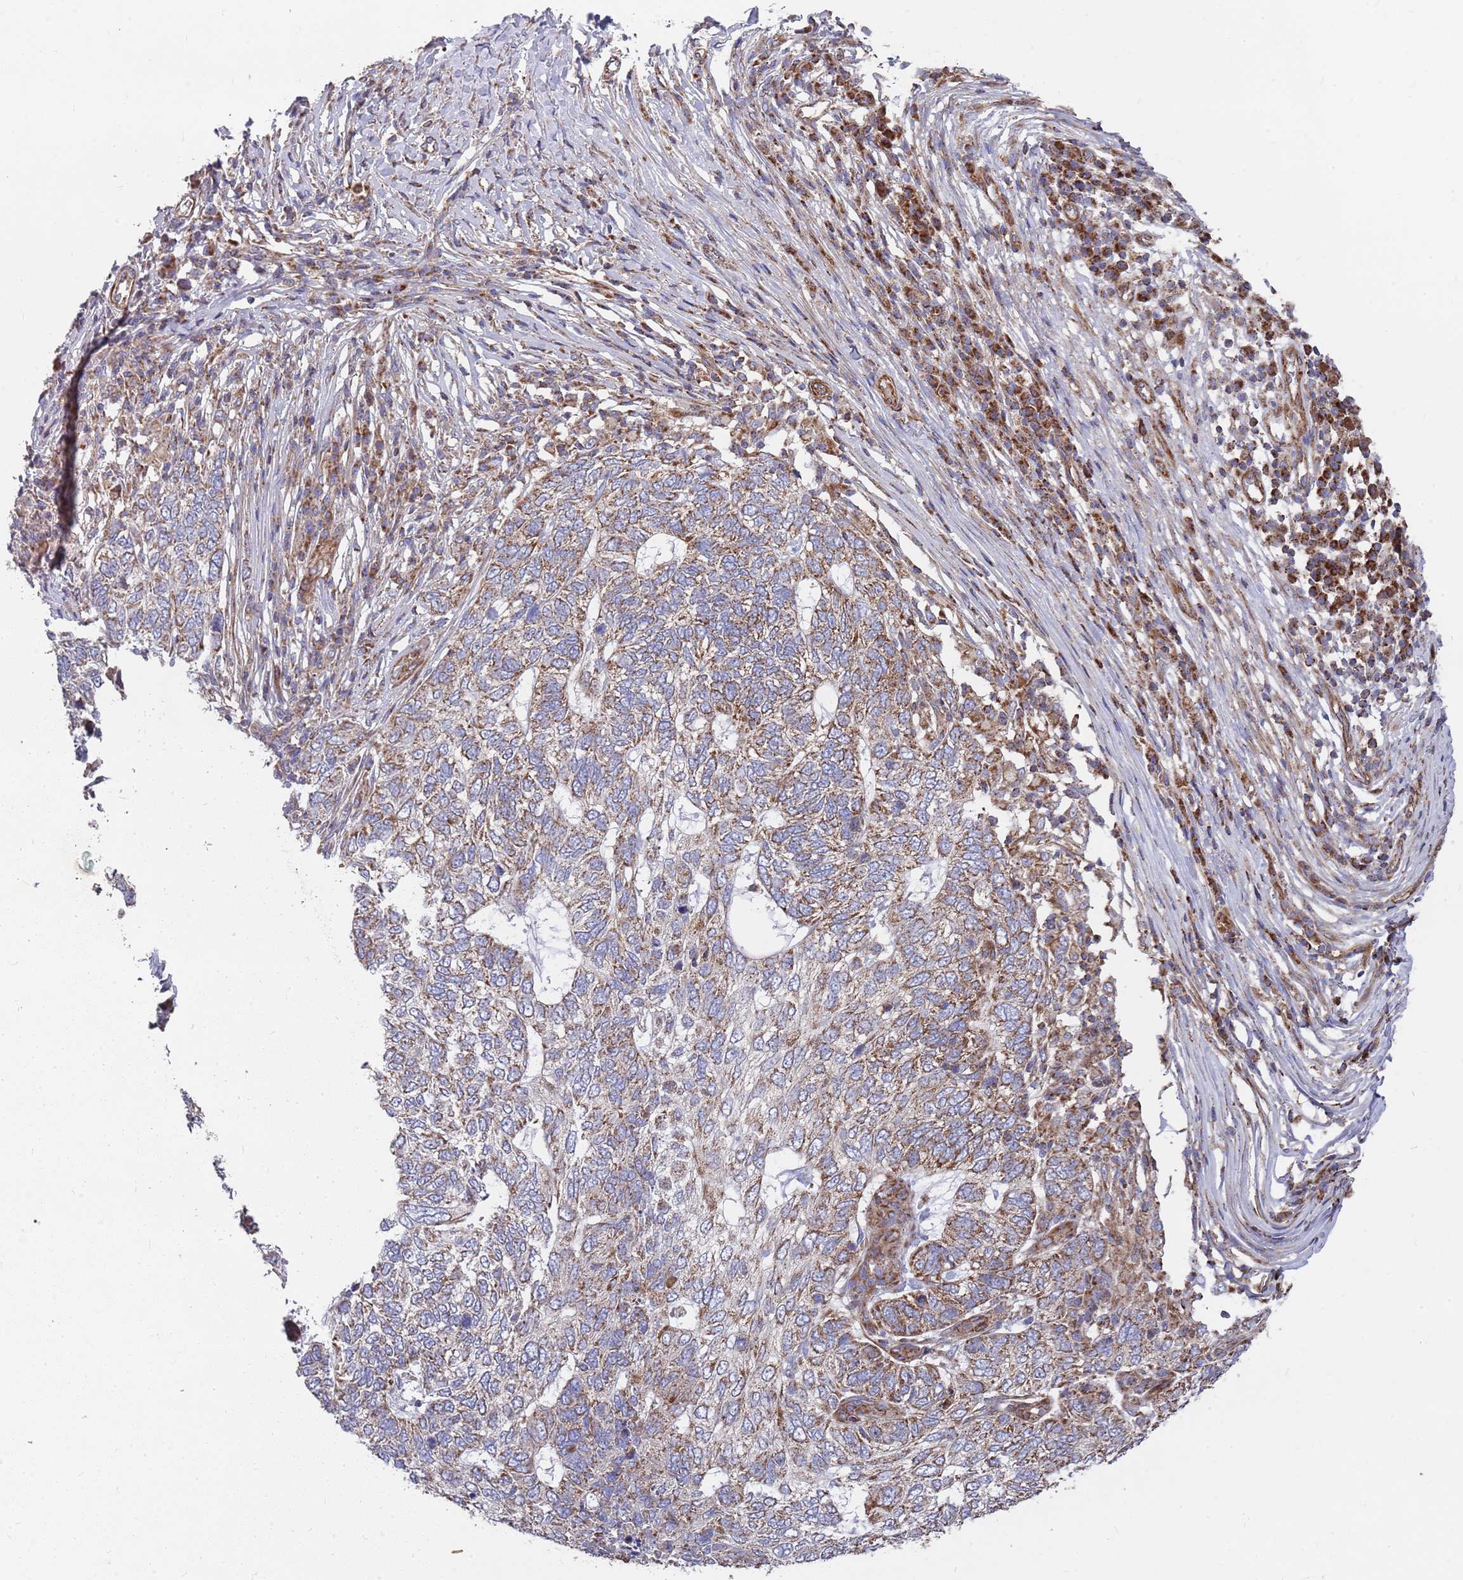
{"staining": {"intensity": "moderate", "quantity": ">75%", "location": "cytoplasmic/membranous"}, "tissue": "skin cancer", "cell_type": "Tumor cells", "image_type": "cancer", "snomed": [{"axis": "morphology", "description": "Basal cell carcinoma"}, {"axis": "topography", "description": "Skin"}], "caption": "Skin cancer (basal cell carcinoma) tissue demonstrates moderate cytoplasmic/membranous staining in about >75% of tumor cells The protein of interest is shown in brown color, while the nuclei are stained blue.", "gene": "WDFY3", "patient": {"sex": "female", "age": 65}}